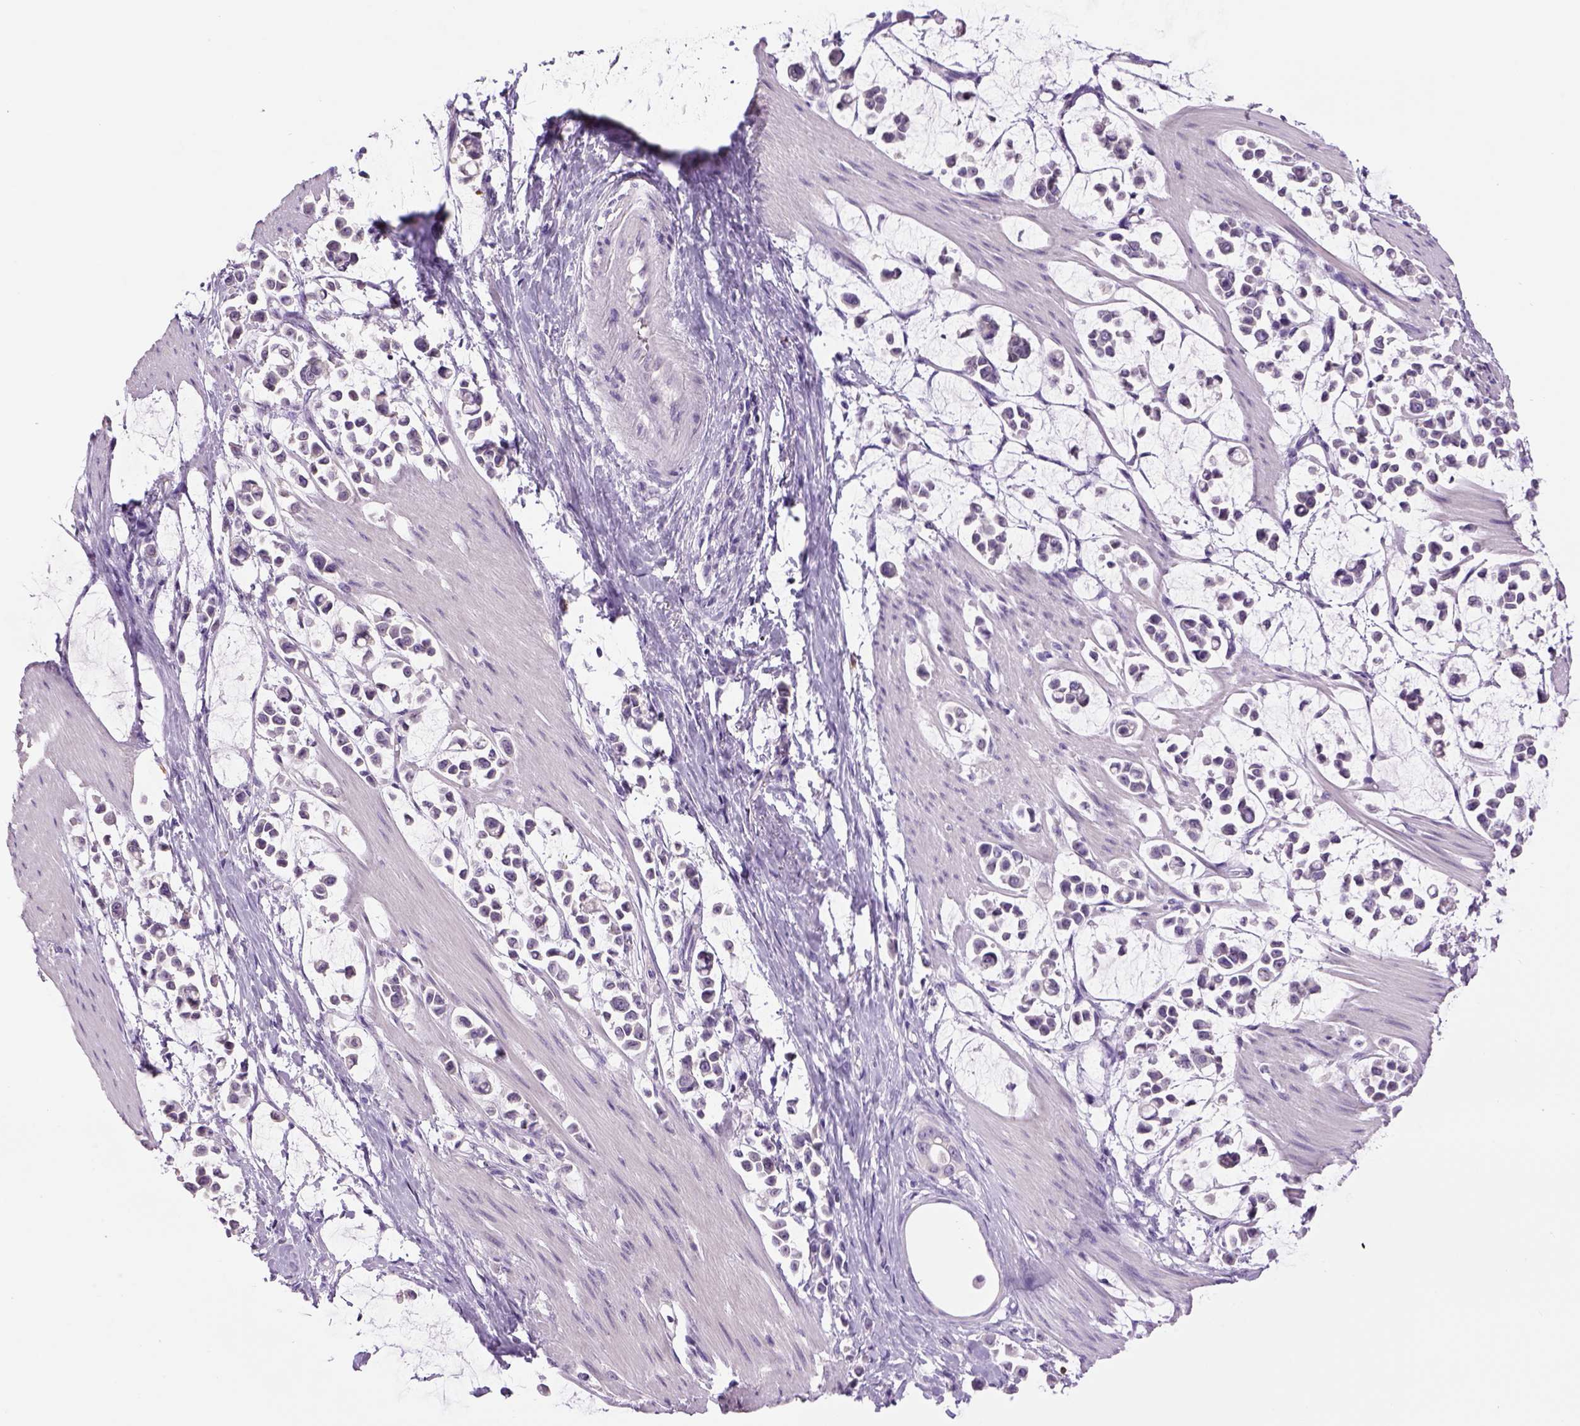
{"staining": {"intensity": "negative", "quantity": "none", "location": "none"}, "tissue": "stomach cancer", "cell_type": "Tumor cells", "image_type": "cancer", "snomed": [{"axis": "morphology", "description": "Adenocarcinoma, NOS"}, {"axis": "topography", "description": "Stomach"}], "caption": "Histopathology image shows no protein staining in tumor cells of stomach adenocarcinoma tissue. The staining was performed using DAB (3,3'-diaminobenzidine) to visualize the protein expression in brown, while the nuclei were stained in blue with hematoxylin (Magnification: 20x).", "gene": "DBH", "patient": {"sex": "male", "age": 82}}